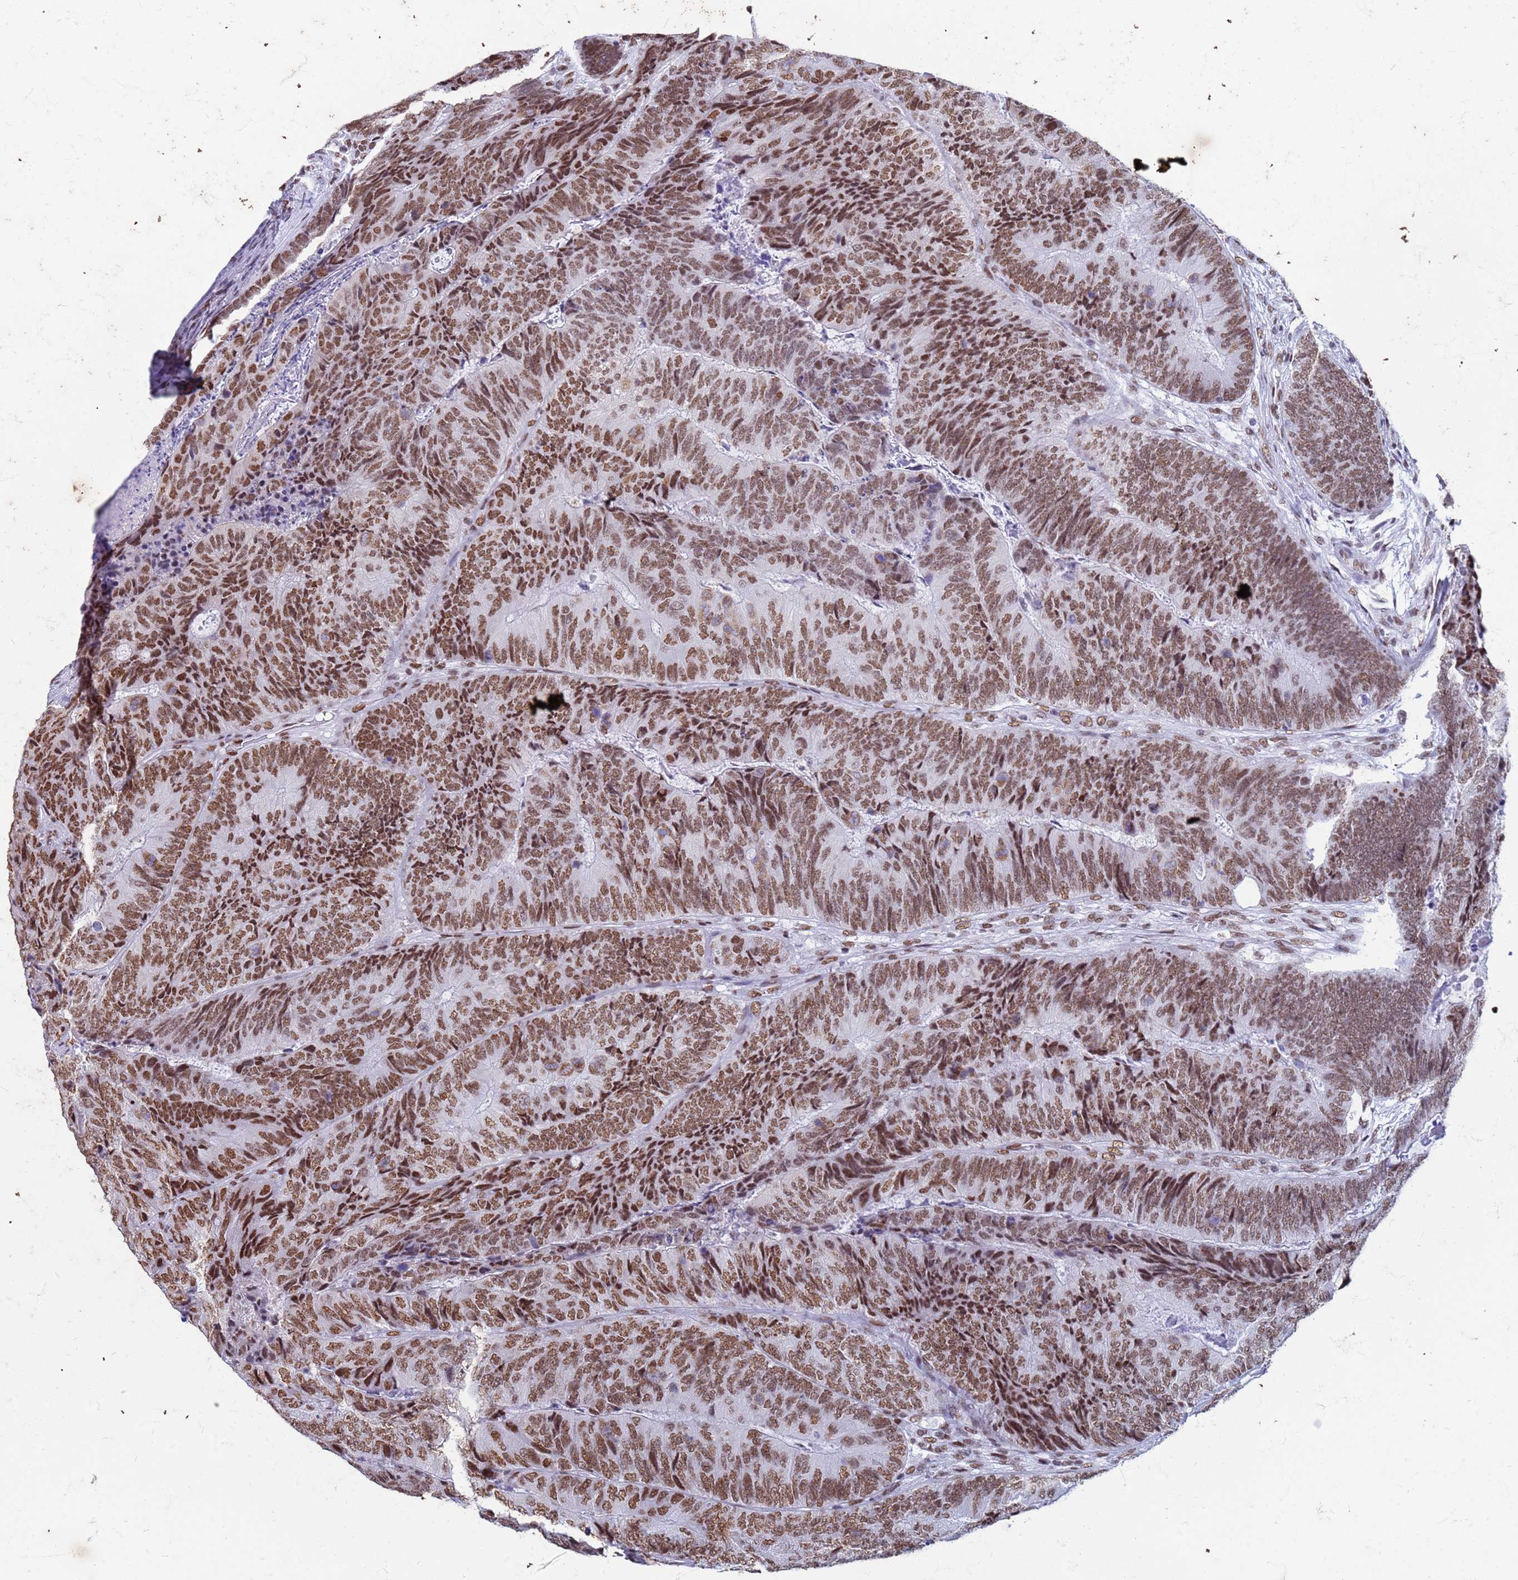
{"staining": {"intensity": "moderate", "quantity": ">75%", "location": "nuclear"}, "tissue": "colorectal cancer", "cell_type": "Tumor cells", "image_type": "cancer", "snomed": [{"axis": "morphology", "description": "Adenocarcinoma, NOS"}, {"axis": "topography", "description": "Colon"}], "caption": "Immunohistochemical staining of human adenocarcinoma (colorectal) shows medium levels of moderate nuclear protein expression in approximately >75% of tumor cells.", "gene": "FAM170B", "patient": {"sex": "female", "age": 67}}